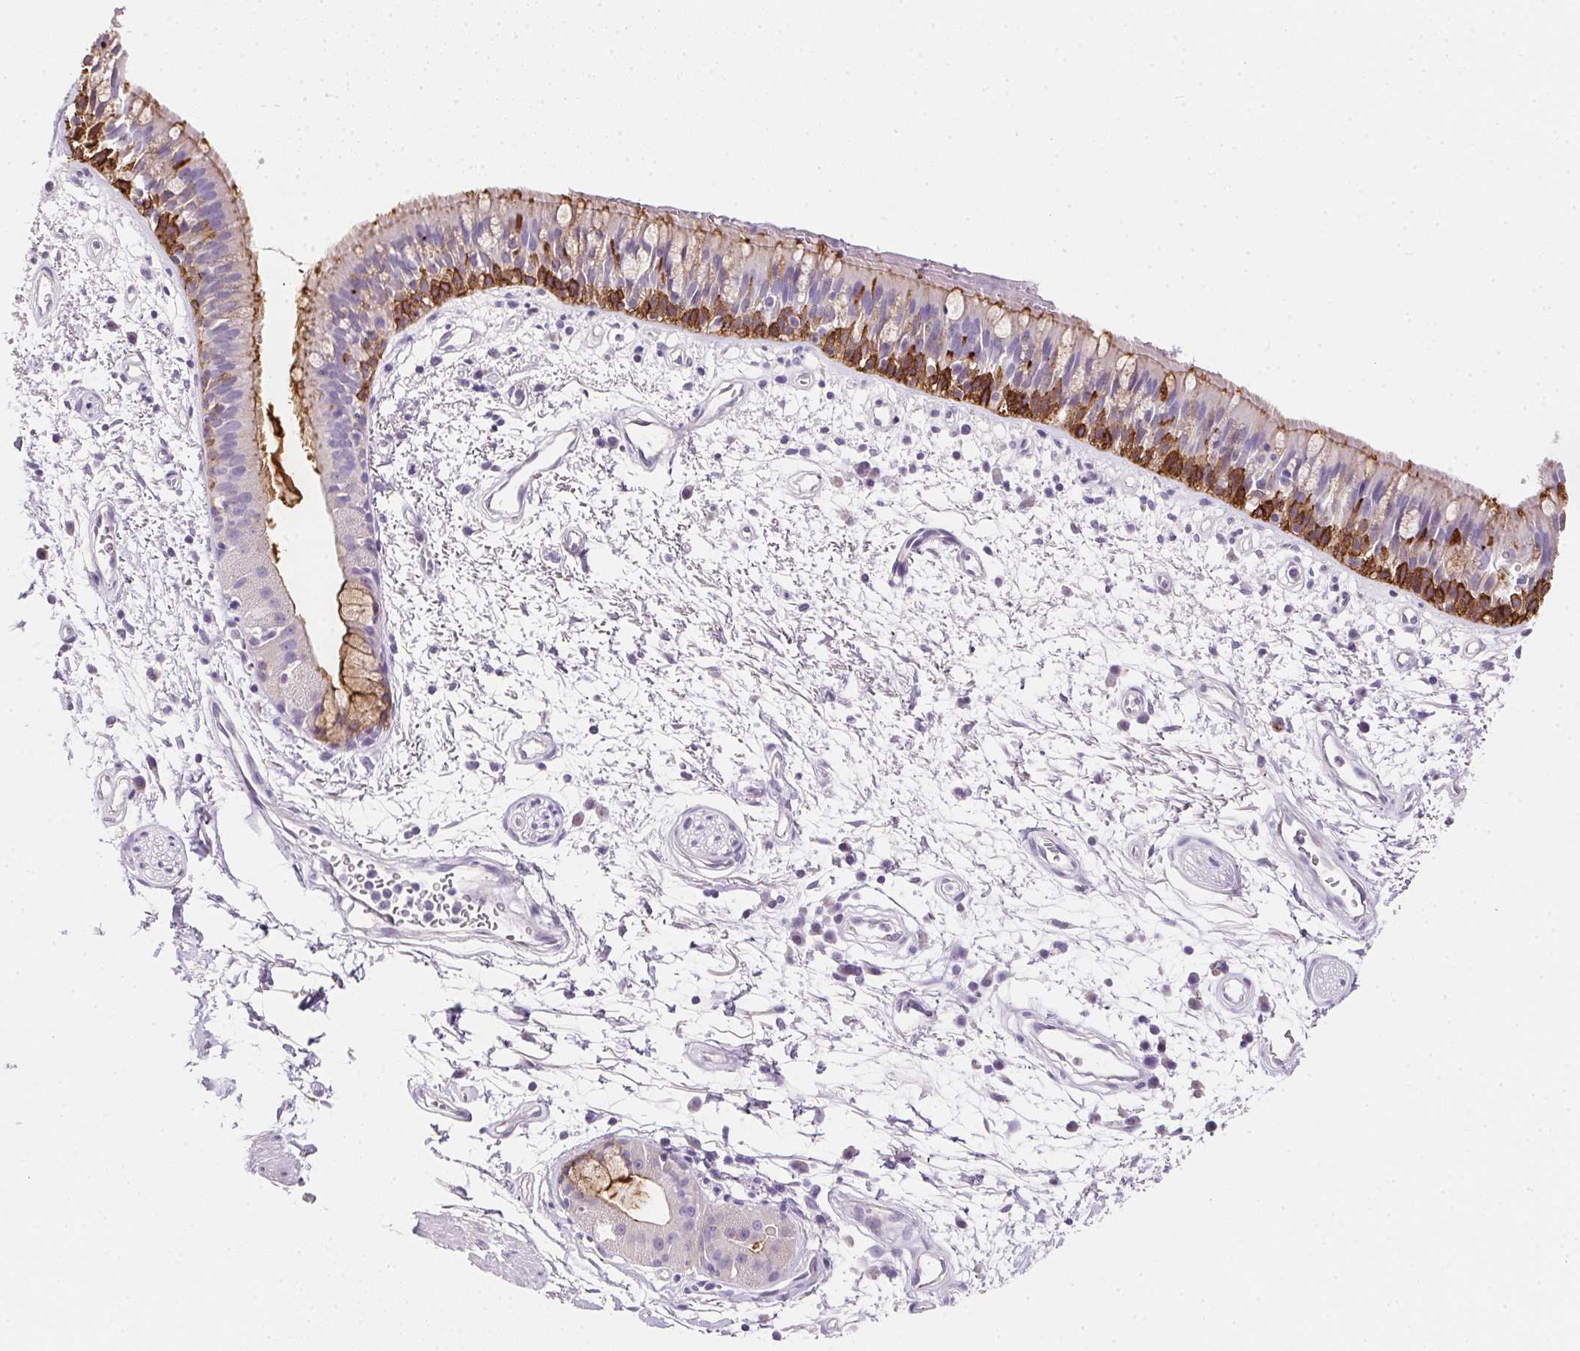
{"staining": {"intensity": "moderate", "quantity": "25%-75%", "location": "cytoplasmic/membranous"}, "tissue": "bronchus", "cell_type": "Respiratory epithelial cells", "image_type": "normal", "snomed": [{"axis": "morphology", "description": "Normal tissue, NOS"}, {"axis": "morphology", "description": "Squamous cell carcinoma, NOS"}, {"axis": "topography", "description": "Cartilage tissue"}, {"axis": "topography", "description": "Bronchus"}, {"axis": "topography", "description": "Lung"}], "caption": "Brown immunohistochemical staining in unremarkable bronchus exhibits moderate cytoplasmic/membranous expression in about 25%-75% of respiratory epithelial cells. The protein of interest is stained brown, and the nuclei are stained in blue (DAB IHC with brightfield microscopy, high magnification).", "gene": "AQP5", "patient": {"sex": "male", "age": 66}}